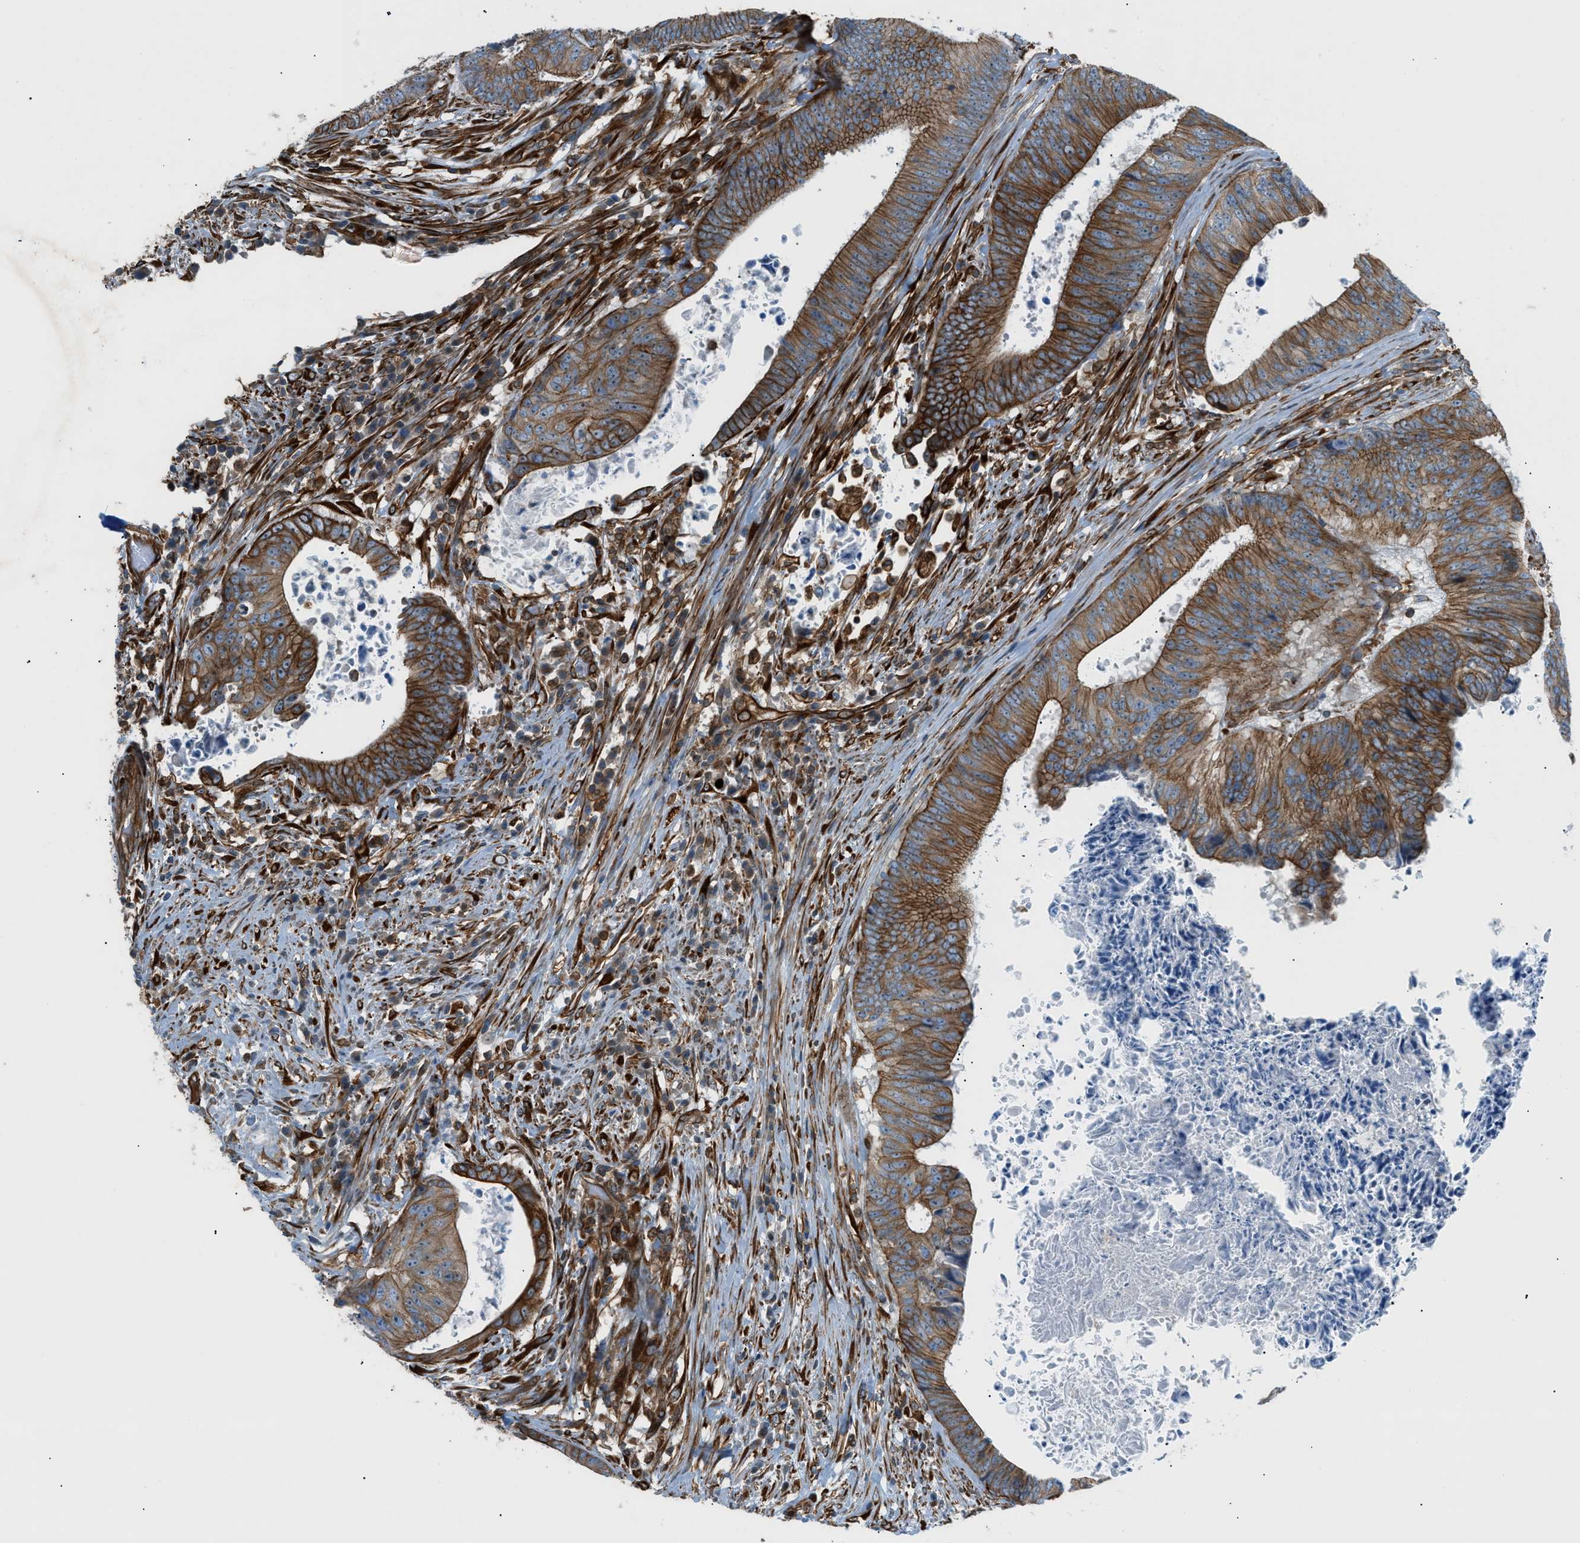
{"staining": {"intensity": "strong", "quantity": ">75%", "location": "cytoplasmic/membranous"}, "tissue": "colorectal cancer", "cell_type": "Tumor cells", "image_type": "cancer", "snomed": [{"axis": "morphology", "description": "Adenocarcinoma, NOS"}, {"axis": "topography", "description": "Rectum"}], "caption": "Immunohistochemical staining of adenocarcinoma (colorectal) shows high levels of strong cytoplasmic/membranous staining in about >75% of tumor cells. (IHC, brightfield microscopy, high magnification).", "gene": "DMAC1", "patient": {"sex": "male", "age": 72}}